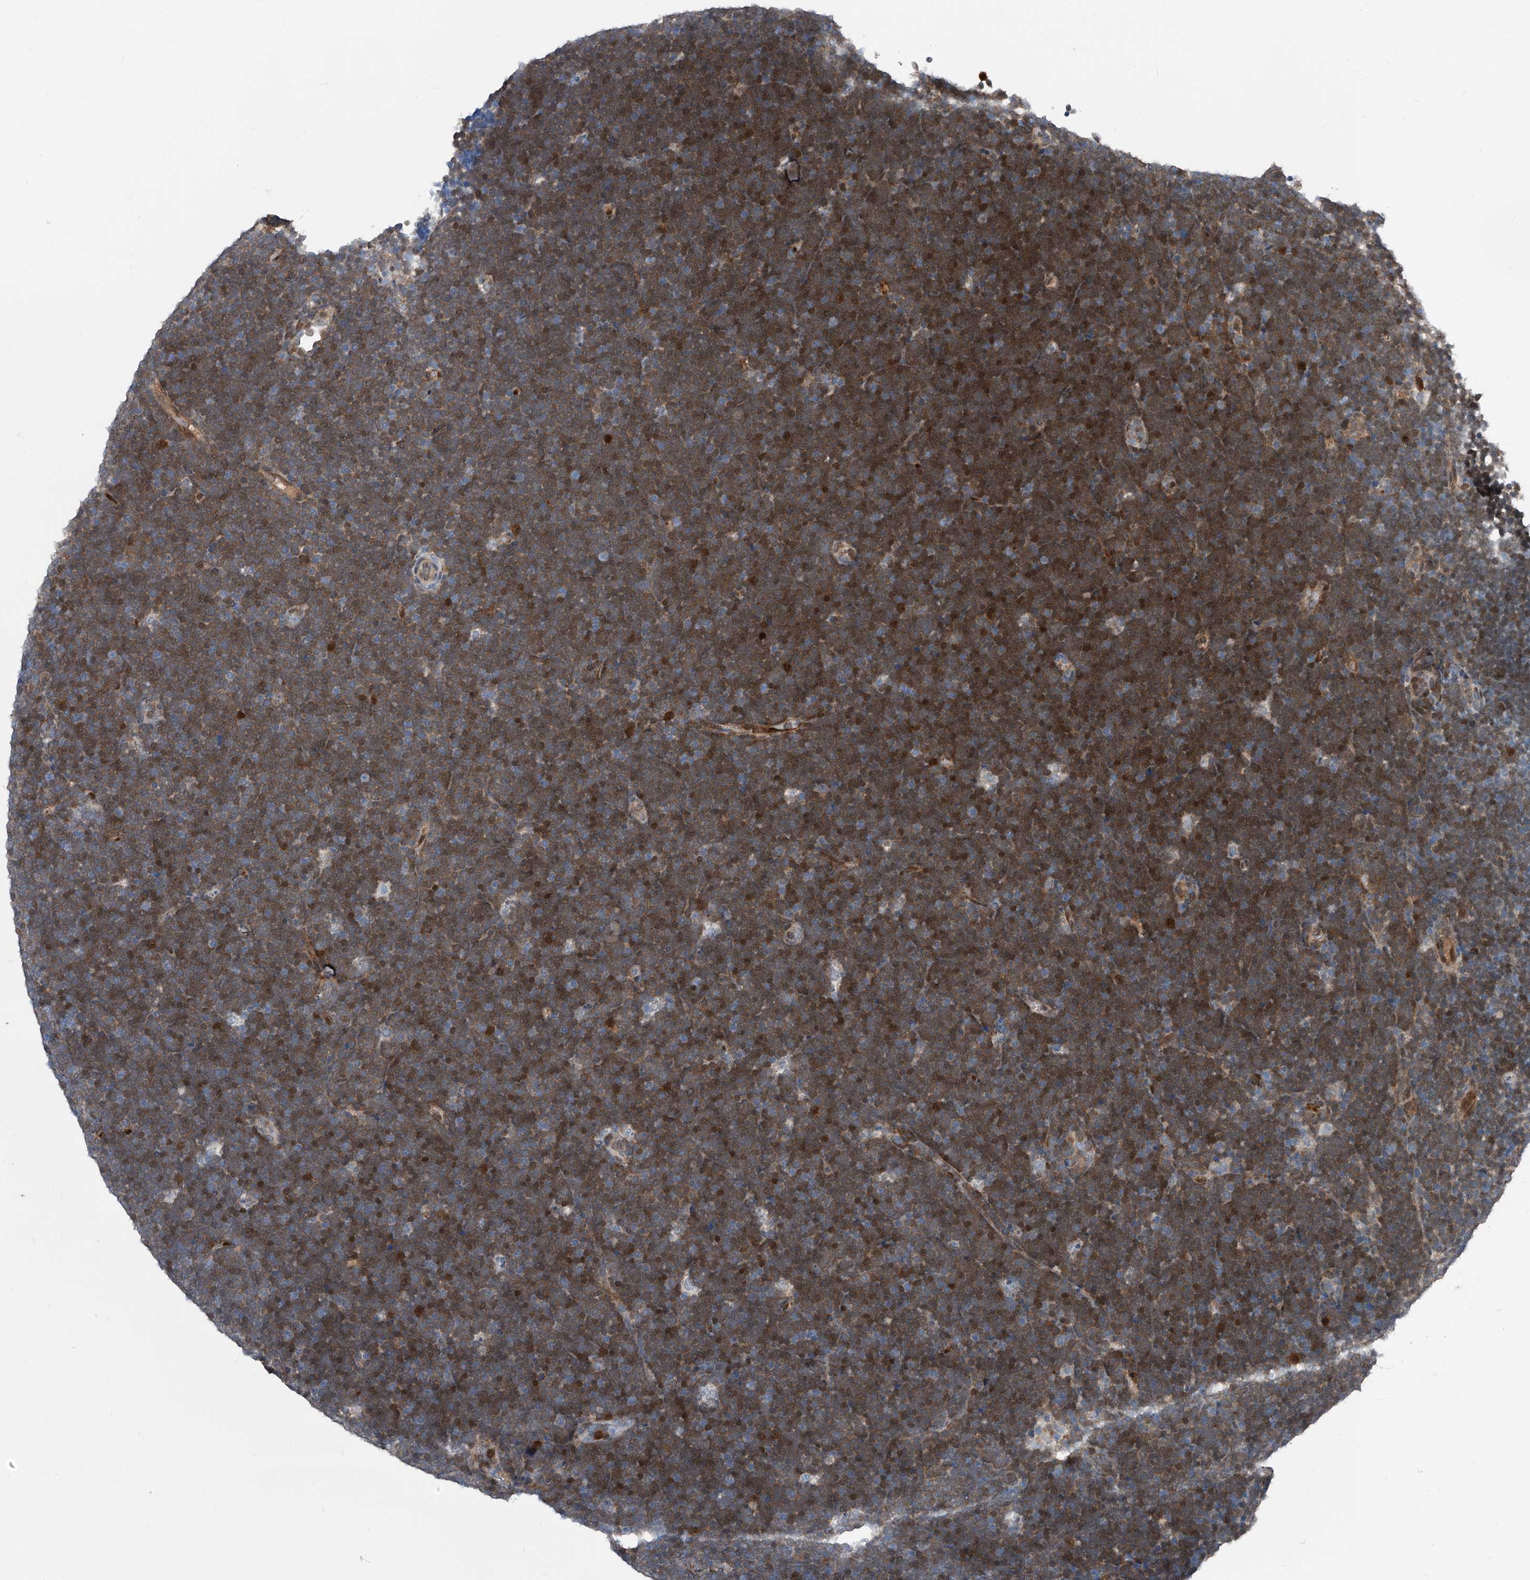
{"staining": {"intensity": "moderate", "quantity": ">75%", "location": "cytoplasmic/membranous"}, "tissue": "lymphoma", "cell_type": "Tumor cells", "image_type": "cancer", "snomed": [{"axis": "morphology", "description": "Malignant lymphoma, non-Hodgkin's type, High grade"}, {"axis": "topography", "description": "Lymph node"}], "caption": "High-magnification brightfield microscopy of malignant lymphoma, non-Hodgkin's type (high-grade) stained with DAB (3,3'-diaminobenzidine) (brown) and counterstained with hematoxylin (blue). tumor cells exhibit moderate cytoplasmic/membranous positivity is appreciated in approximately>75% of cells.", "gene": "MAP2K6", "patient": {"sex": "male", "age": 13}}